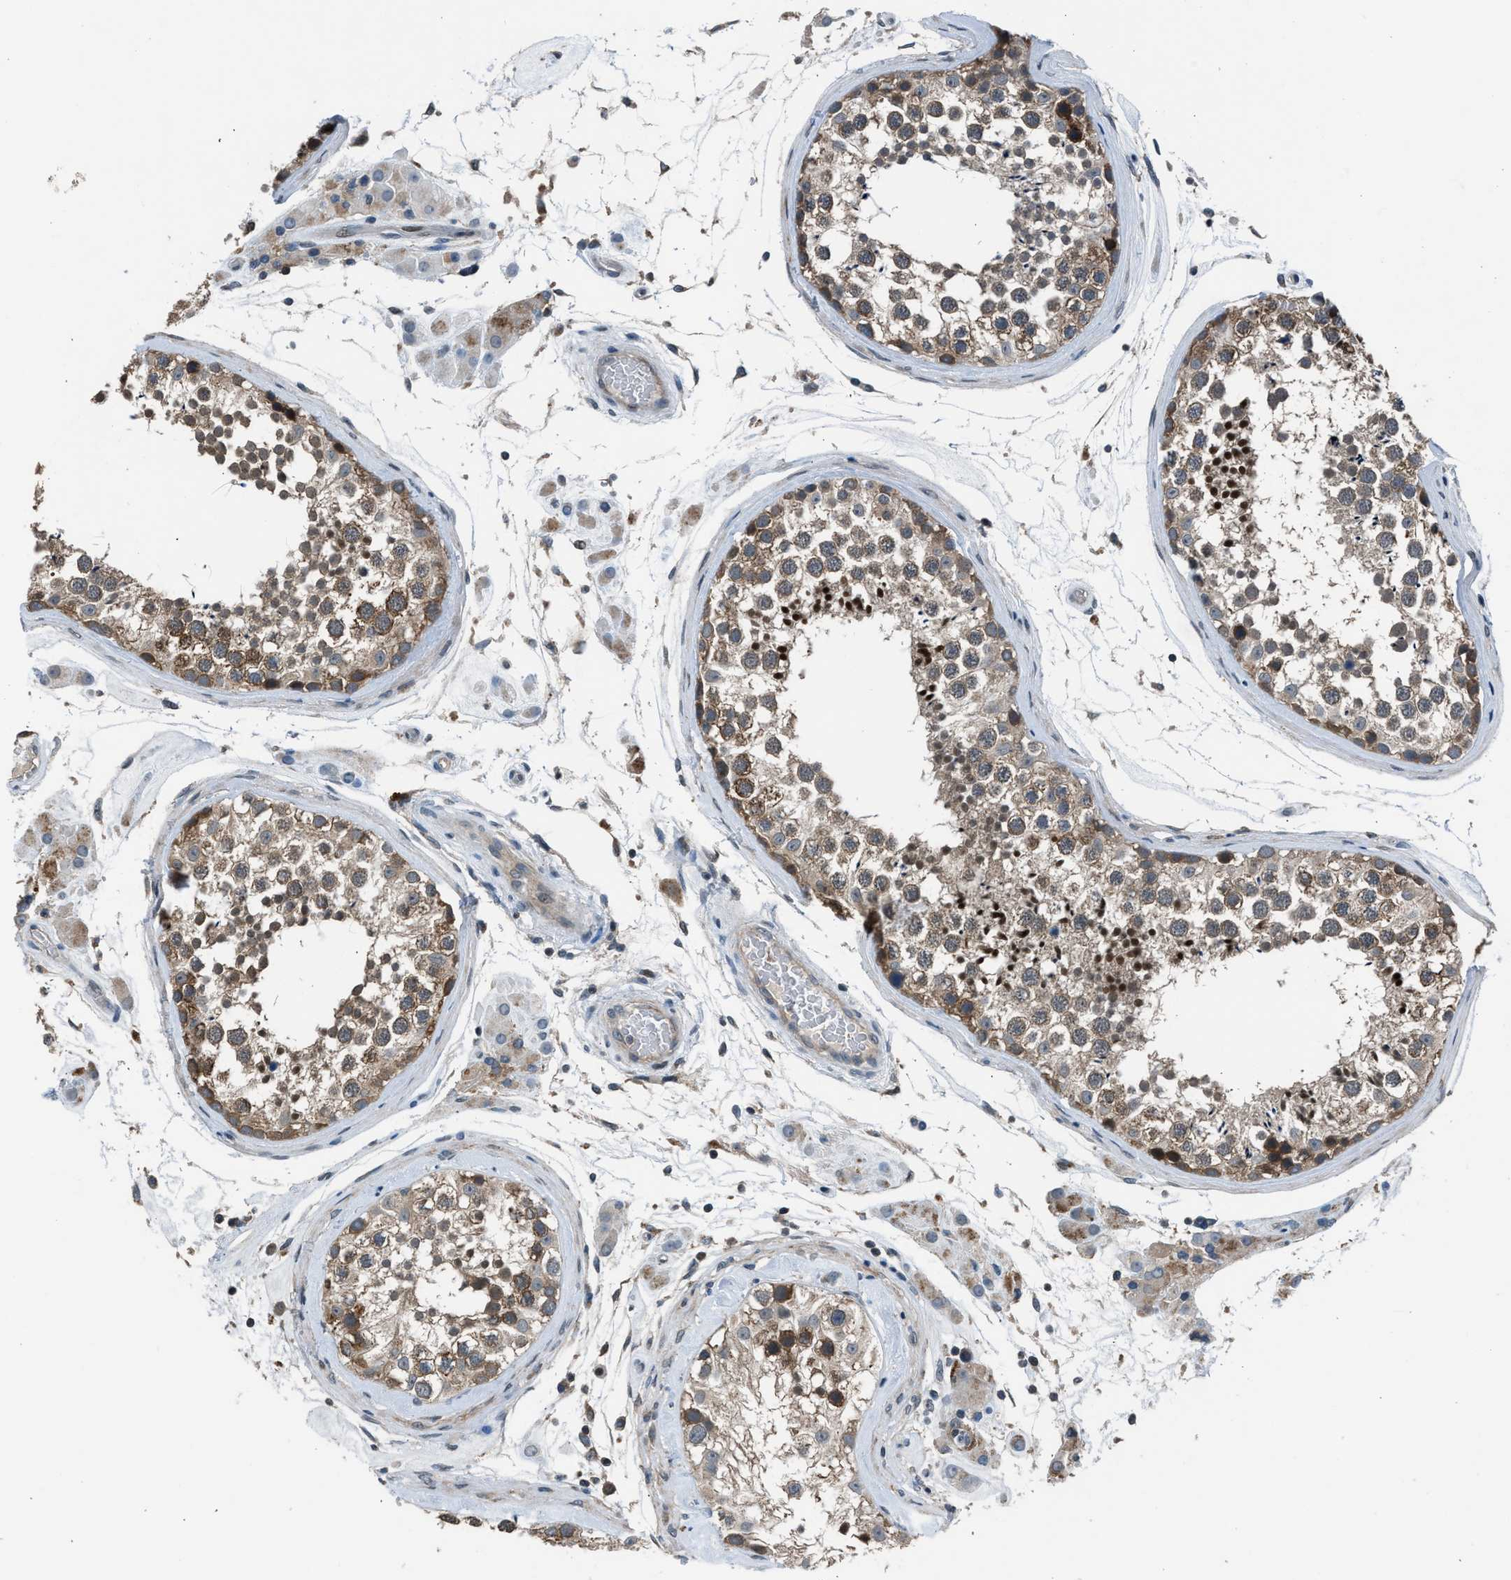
{"staining": {"intensity": "moderate", "quantity": ">75%", "location": "cytoplasmic/membranous"}, "tissue": "testis", "cell_type": "Cells in seminiferous ducts", "image_type": "normal", "snomed": [{"axis": "morphology", "description": "Normal tissue, NOS"}, {"axis": "topography", "description": "Testis"}], "caption": "Brown immunohistochemical staining in benign testis displays moderate cytoplasmic/membranous expression in about >75% of cells in seminiferous ducts.", "gene": "LMLN", "patient": {"sex": "male", "age": 46}}